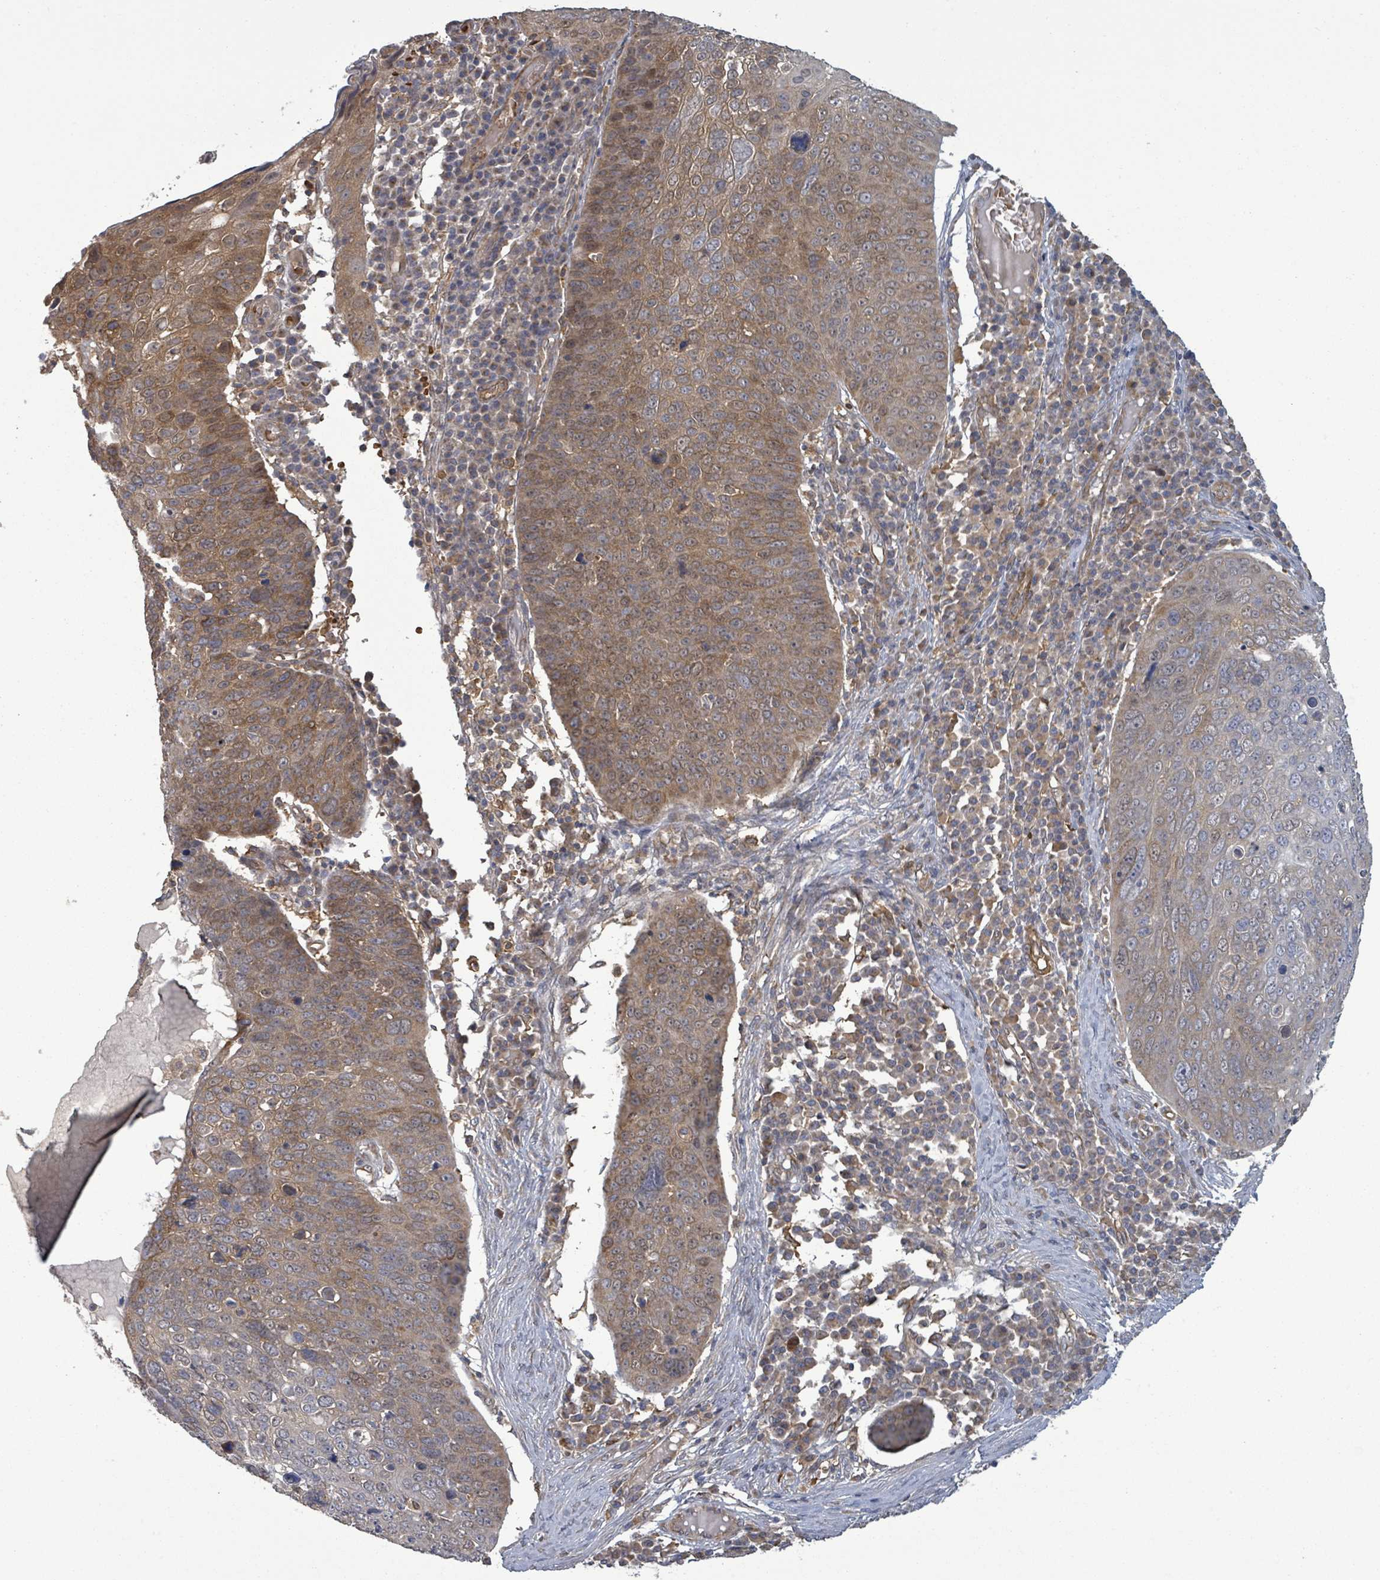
{"staining": {"intensity": "moderate", "quantity": "25%-75%", "location": "cytoplasmic/membranous"}, "tissue": "skin cancer", "cell_type": "Tumor cells", "image_type": "cancer", "snomed": [{"axis": "morphology", "description": "Squamous cell carcinoma, NOS"}, {"axis": "topography", "description": "Skin"}], "caption": "The photomicrograph shows a brown stain indicating the presence of a protein in the cytoplasmic/membranous of tumor cells in skin cancer (squamous cell carcinoma).", "gene": "MAP3K6", "patient": {"sex": "male", "age": 71}}